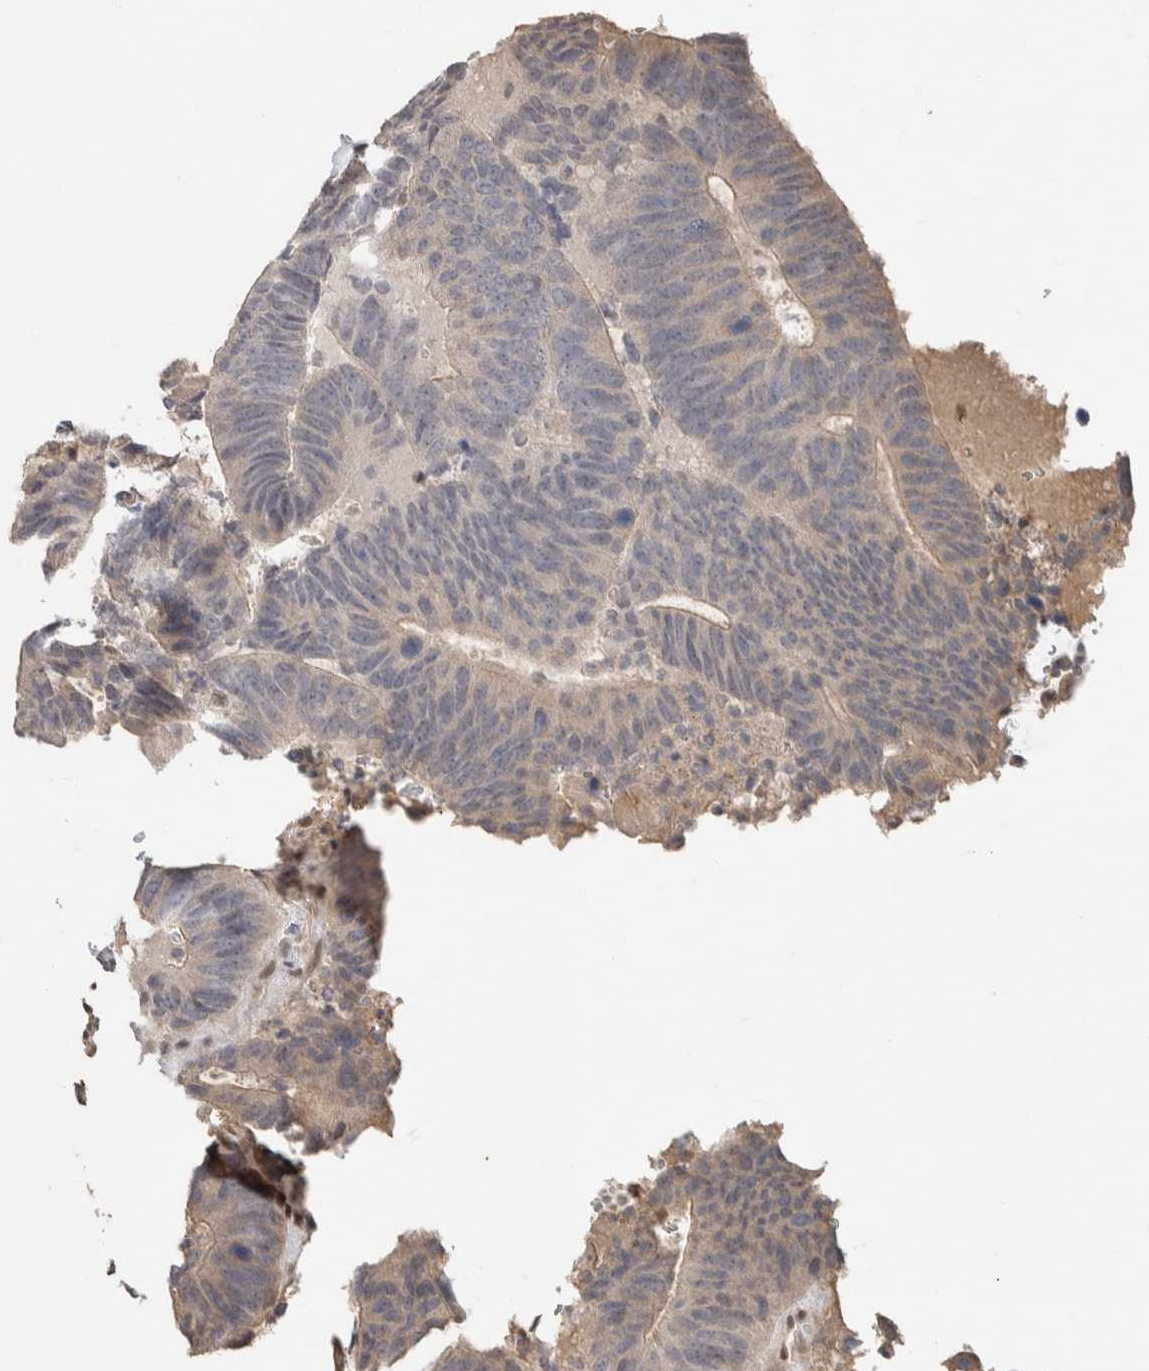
{"staining": {"intensity": "weak", "quantity": "<25%", "location": "cytoplasmic/membranous"}, "tissue": "colorectal cancer", "cell_type": "Tumor cells", "image_type": "cancer", "snomed": [{"axis": "morphology", "description": "Adenocarcinoma, NOS"}, {"axis": "topography", "description": "Colon"}], "caption": "Human colorectal cancer stained for a protein using immunohistochemistry displays no expression in tumor cells.", "gene": "CYSRT1", "patient": {"sex": "male", "age": 56}}